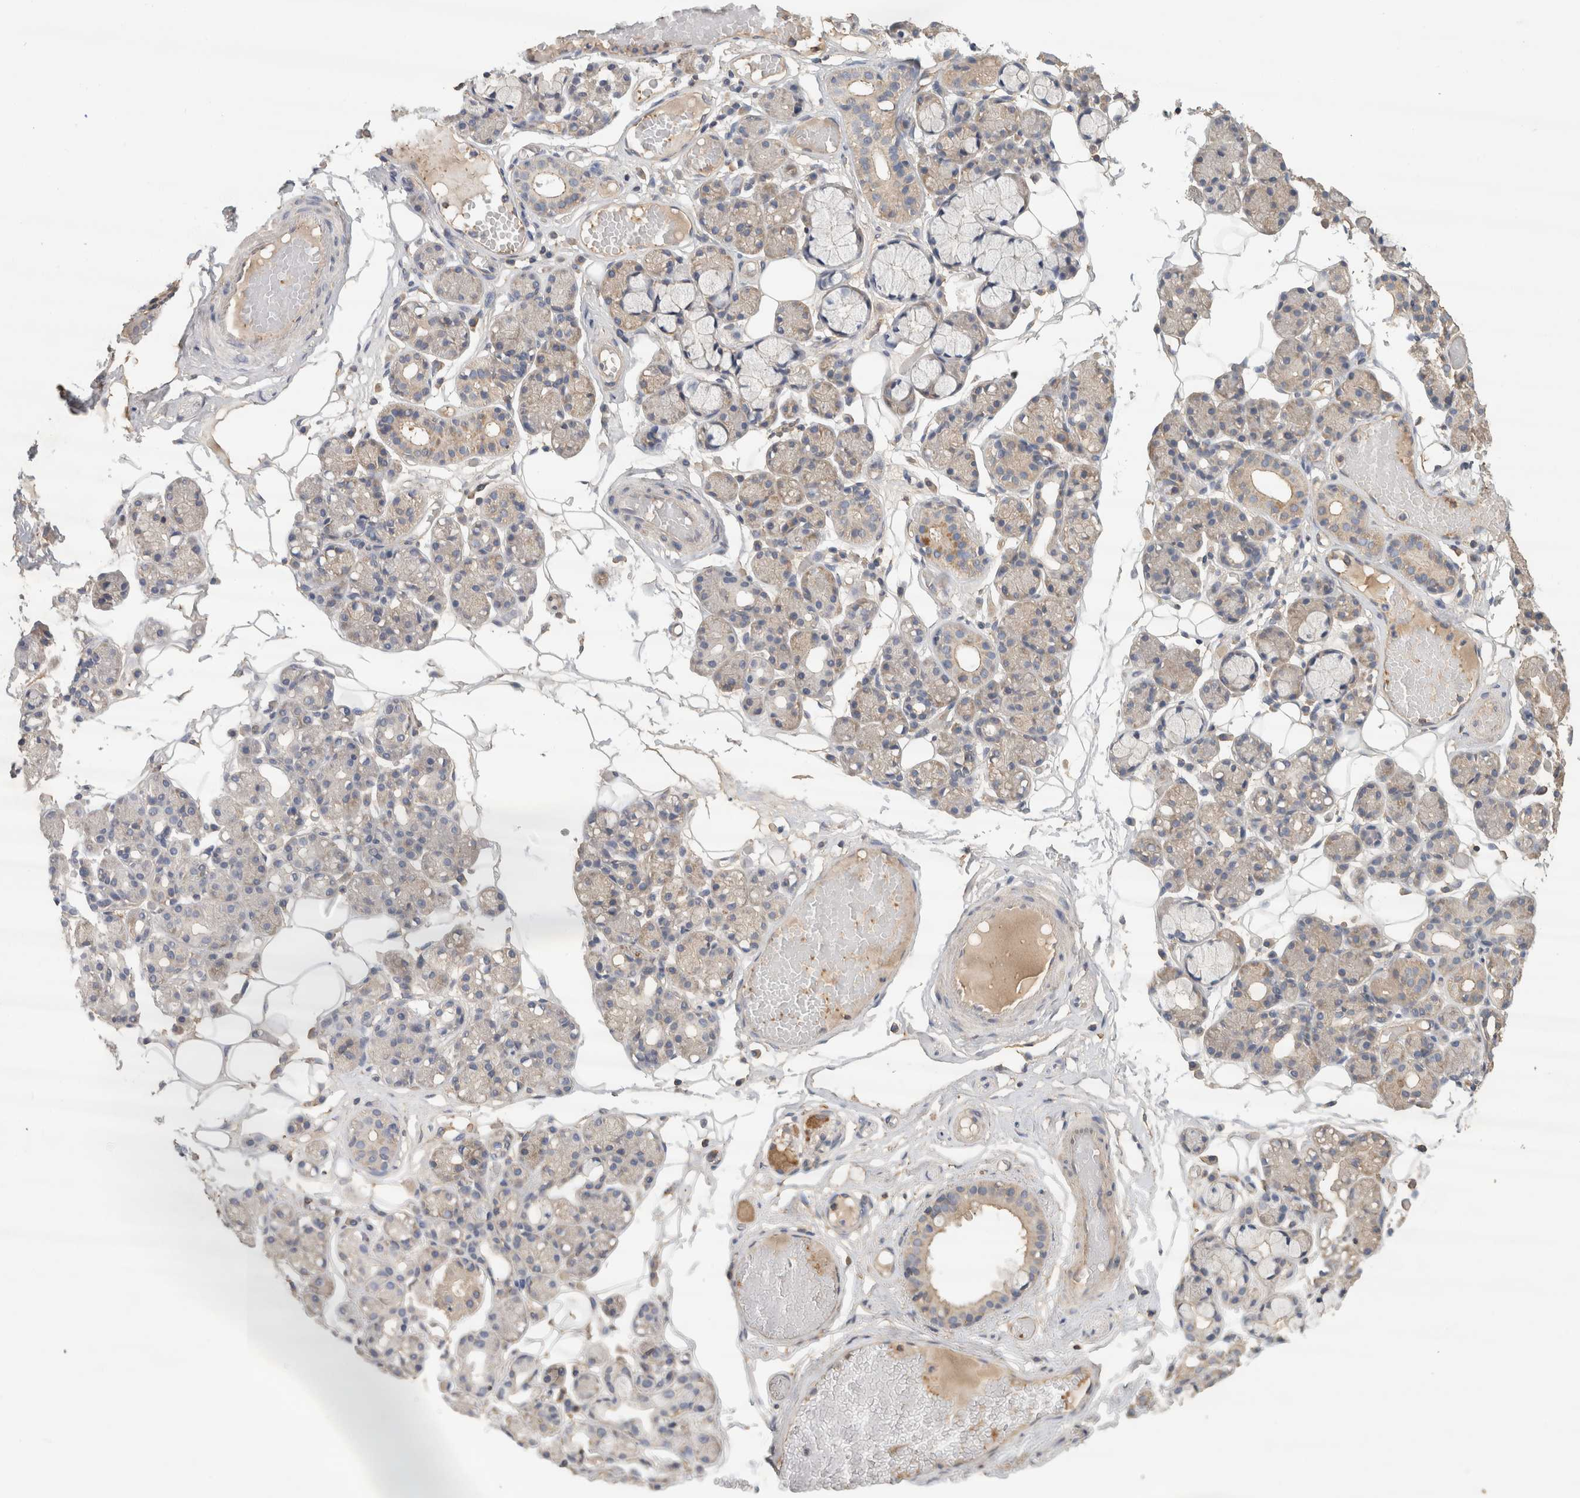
{"staining": {"intensity": "weak", "quantity": "<25%", "location": "cytoplasmic/membranous"}, "tissue": "salivary gland", "cell_type": "Glandular cells", "image_type": "normal", "snomed": [{"axis": "morphology", "description": "Normal tissue, NOS"}, {"axis": "topography", "description": "Salivary gland"}], "caption": "Photomicrograph shows no significant protein positivity in glandular cells of normal salivary gland. Brightfield microscopy of immunohistochemistry stained with DAB (brown) and hematoxylin (blue), captured at high magnification.", "gene": "EIF4G3", "patient": {"sex": "male", "age": 63}}